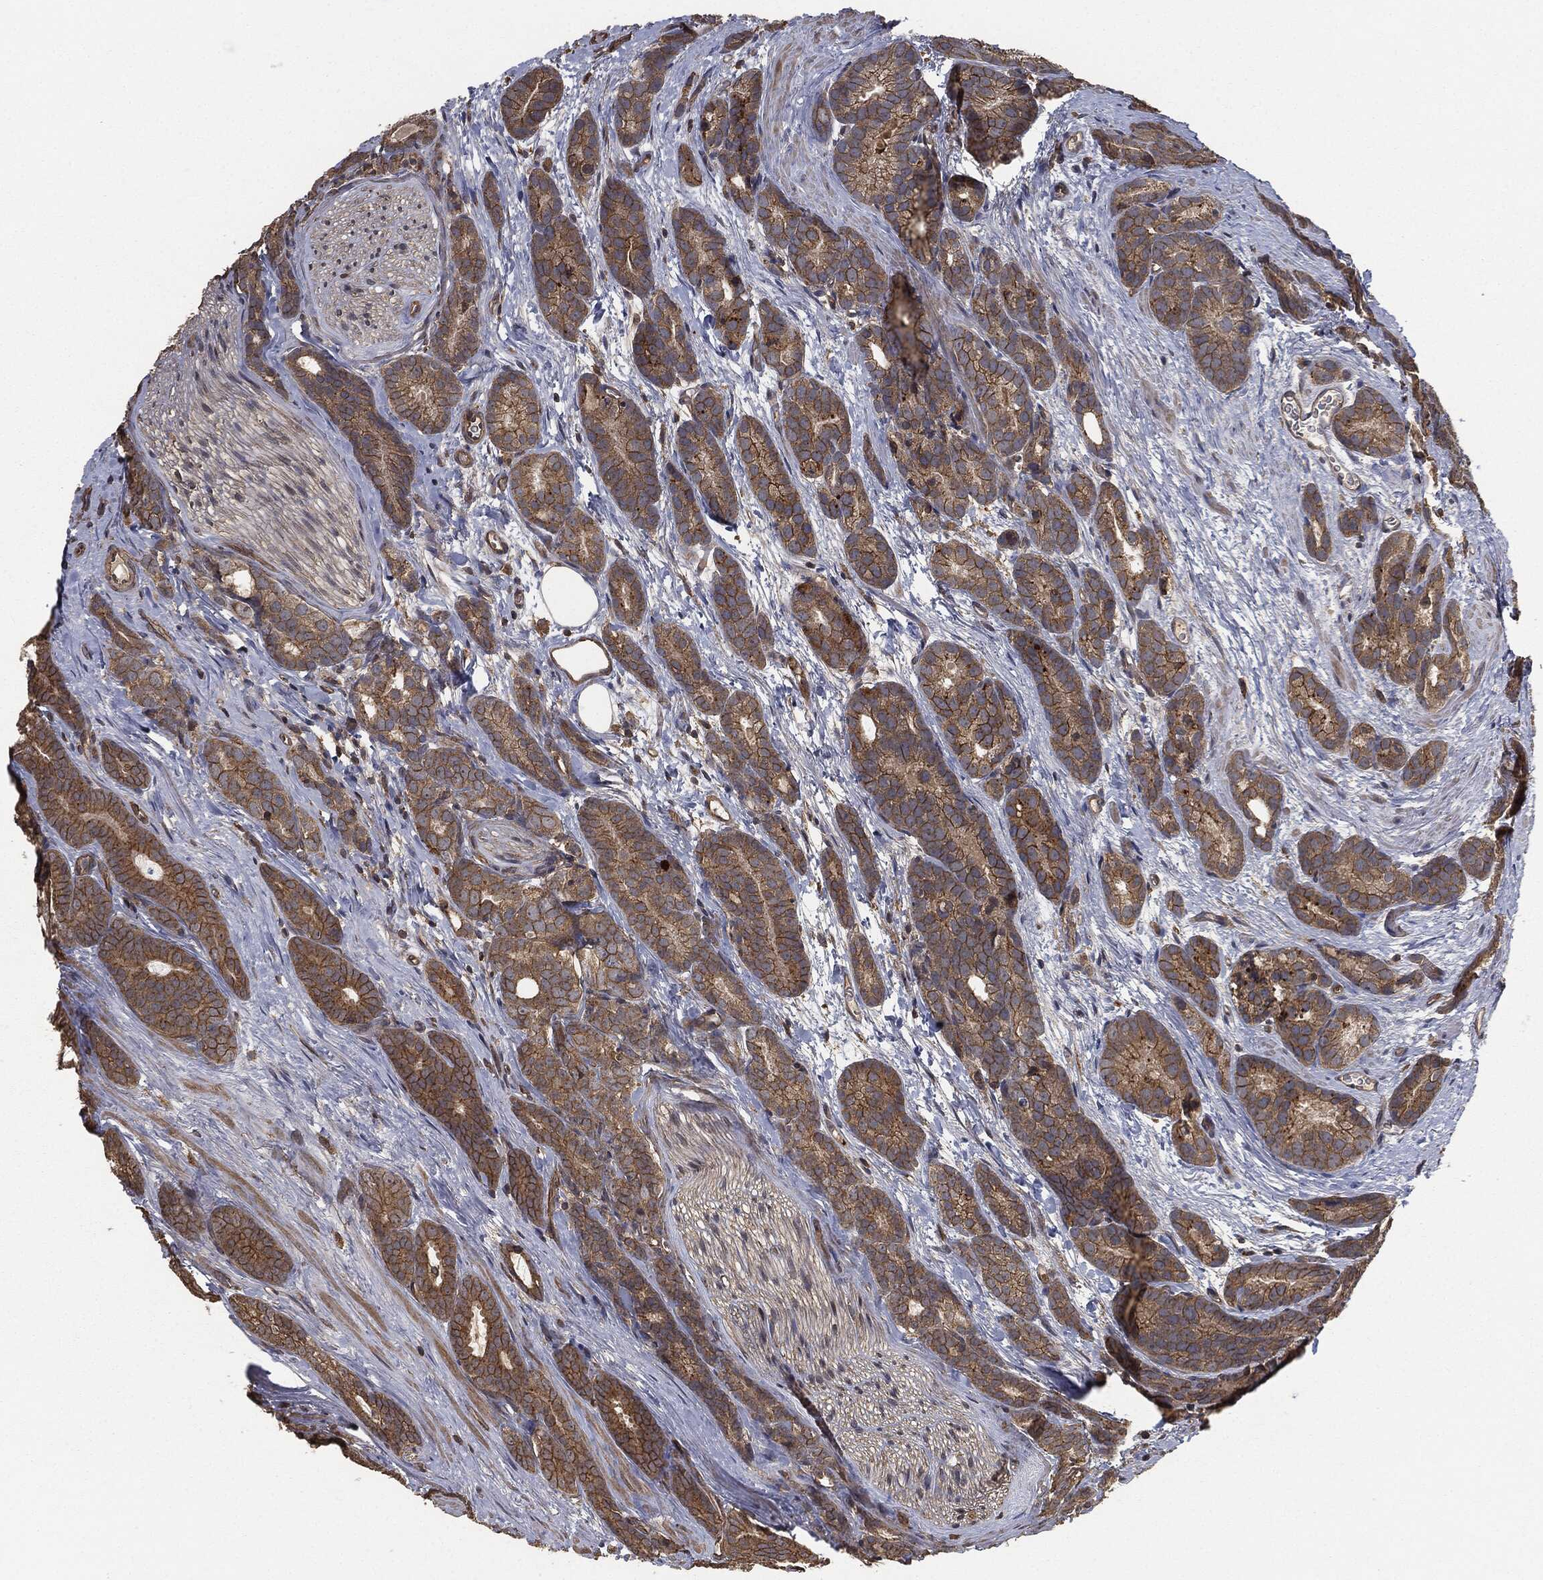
{"staining": {"intensity": "moderate", "quantity": "25%-75%", "location": "cytoplasmic/membranous"}, "tissue": "prostate cancer", "cell_type": "Tumor cells", "image_type": "cancer", "snomed": [{"axis": "morphology", "description": "Adenocarcinoma, NOS"}, {"axis": "topography", "description": "Prostate"}], "caption": "A medium amount of moderate cytoplasmic/membranous staining is seen in approximately 25%-75% of tumor cells in adenocarcinoma (prostate) tissue. (DAB IHC, brown staining for protein, blue staining for nuclei).", "gene": "ERBIN", "patient": {"sex": "male", "age": 71}}